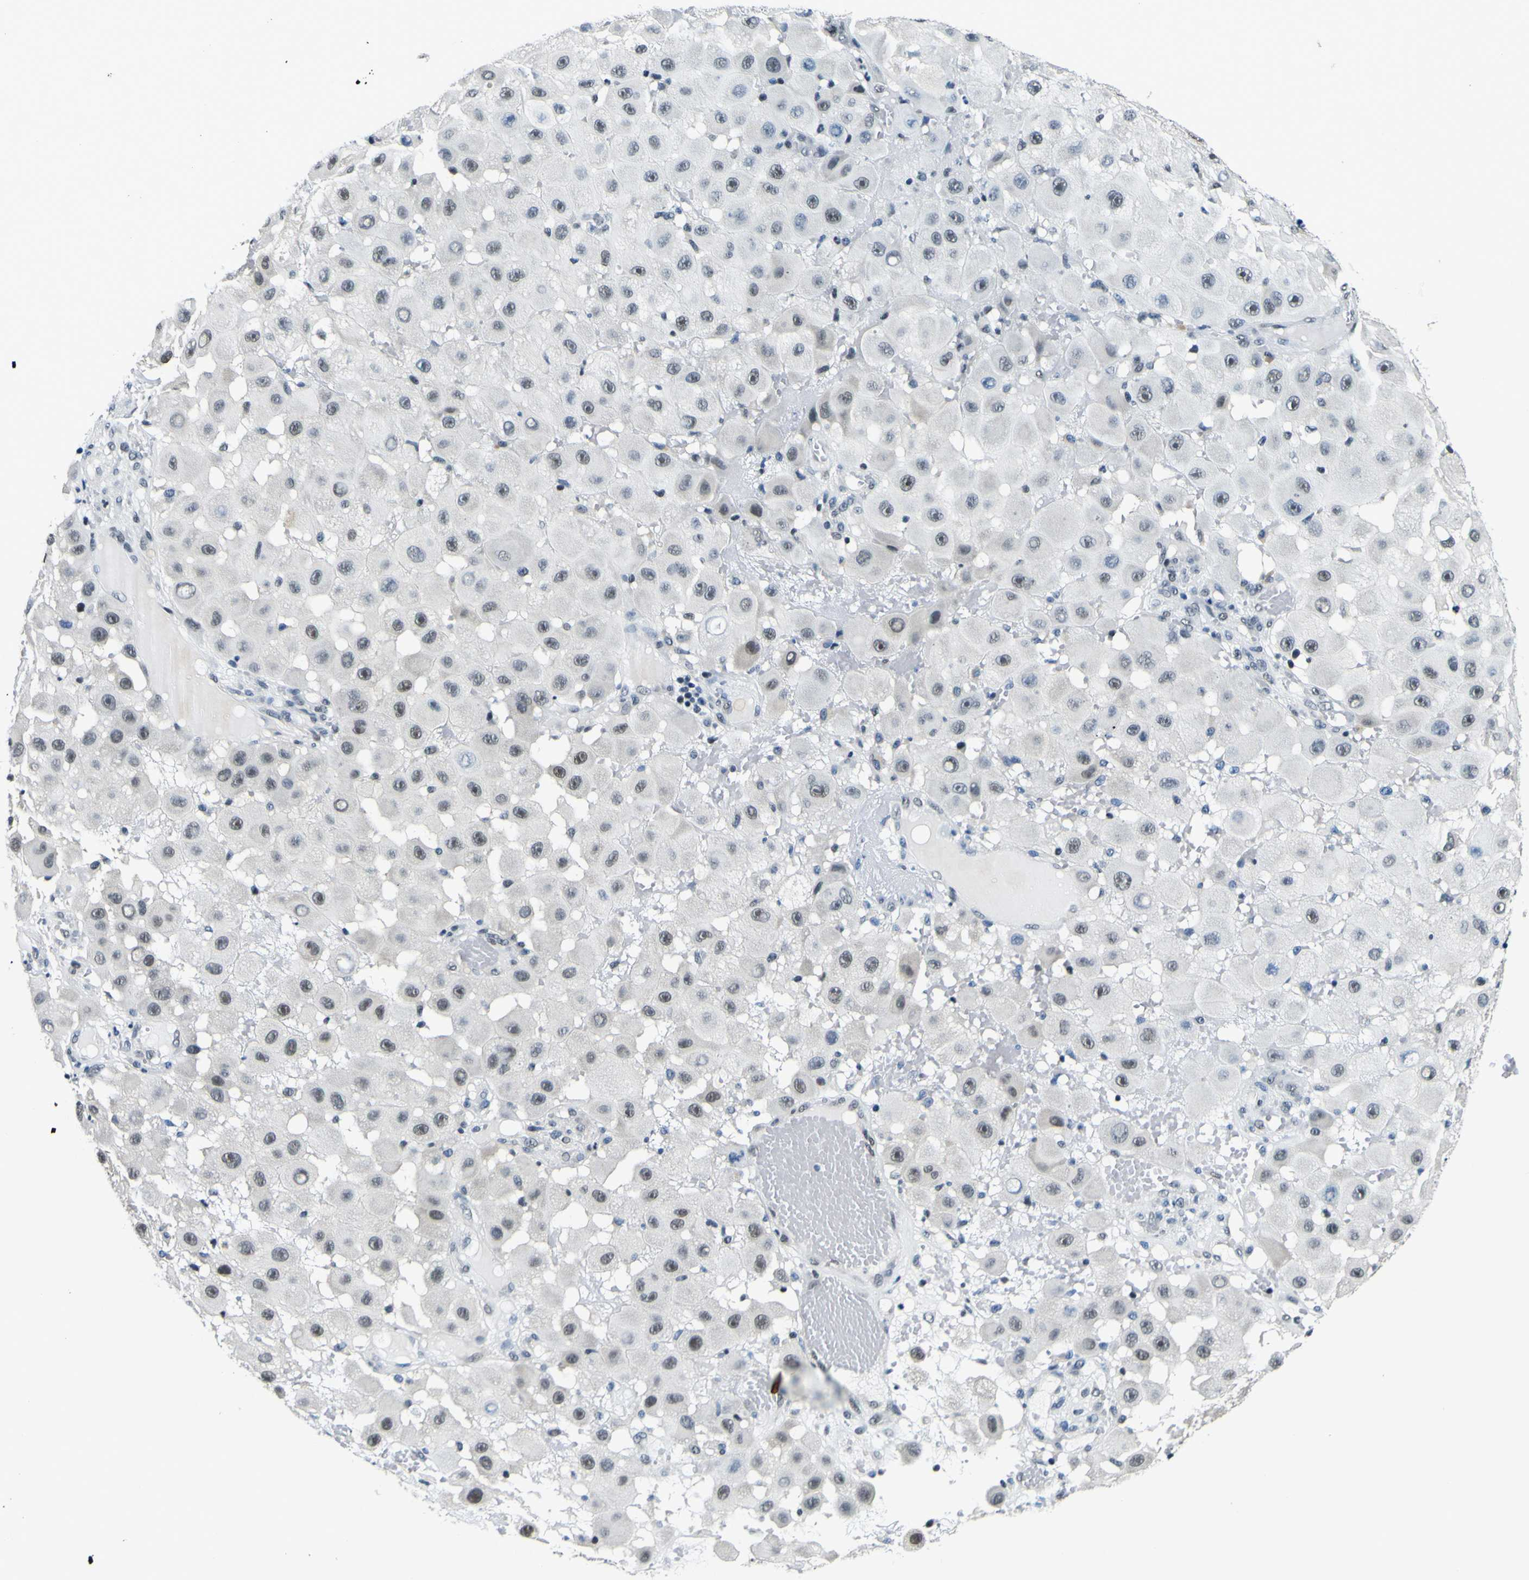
{"staining": {"intensity": "moderate", "quantity": ">75%", "location": "nuclear"}, "tissue": "melanoma", "cell_type": "Tumor cells", "image_type": "cancer", "snomed": [{"axis": "morphology", "description": "Malignant melanoma, NOS"}, {"axis": "topography", "description": "Skin"}], "caption": "There is medium levels of moderate nuclear positivity in tumor cells of malignant melanoma, as demonstrated by immunohistochemical staining (brown color).", "gene": "SP1", "patient": {"sex": "female", "age": 81}}